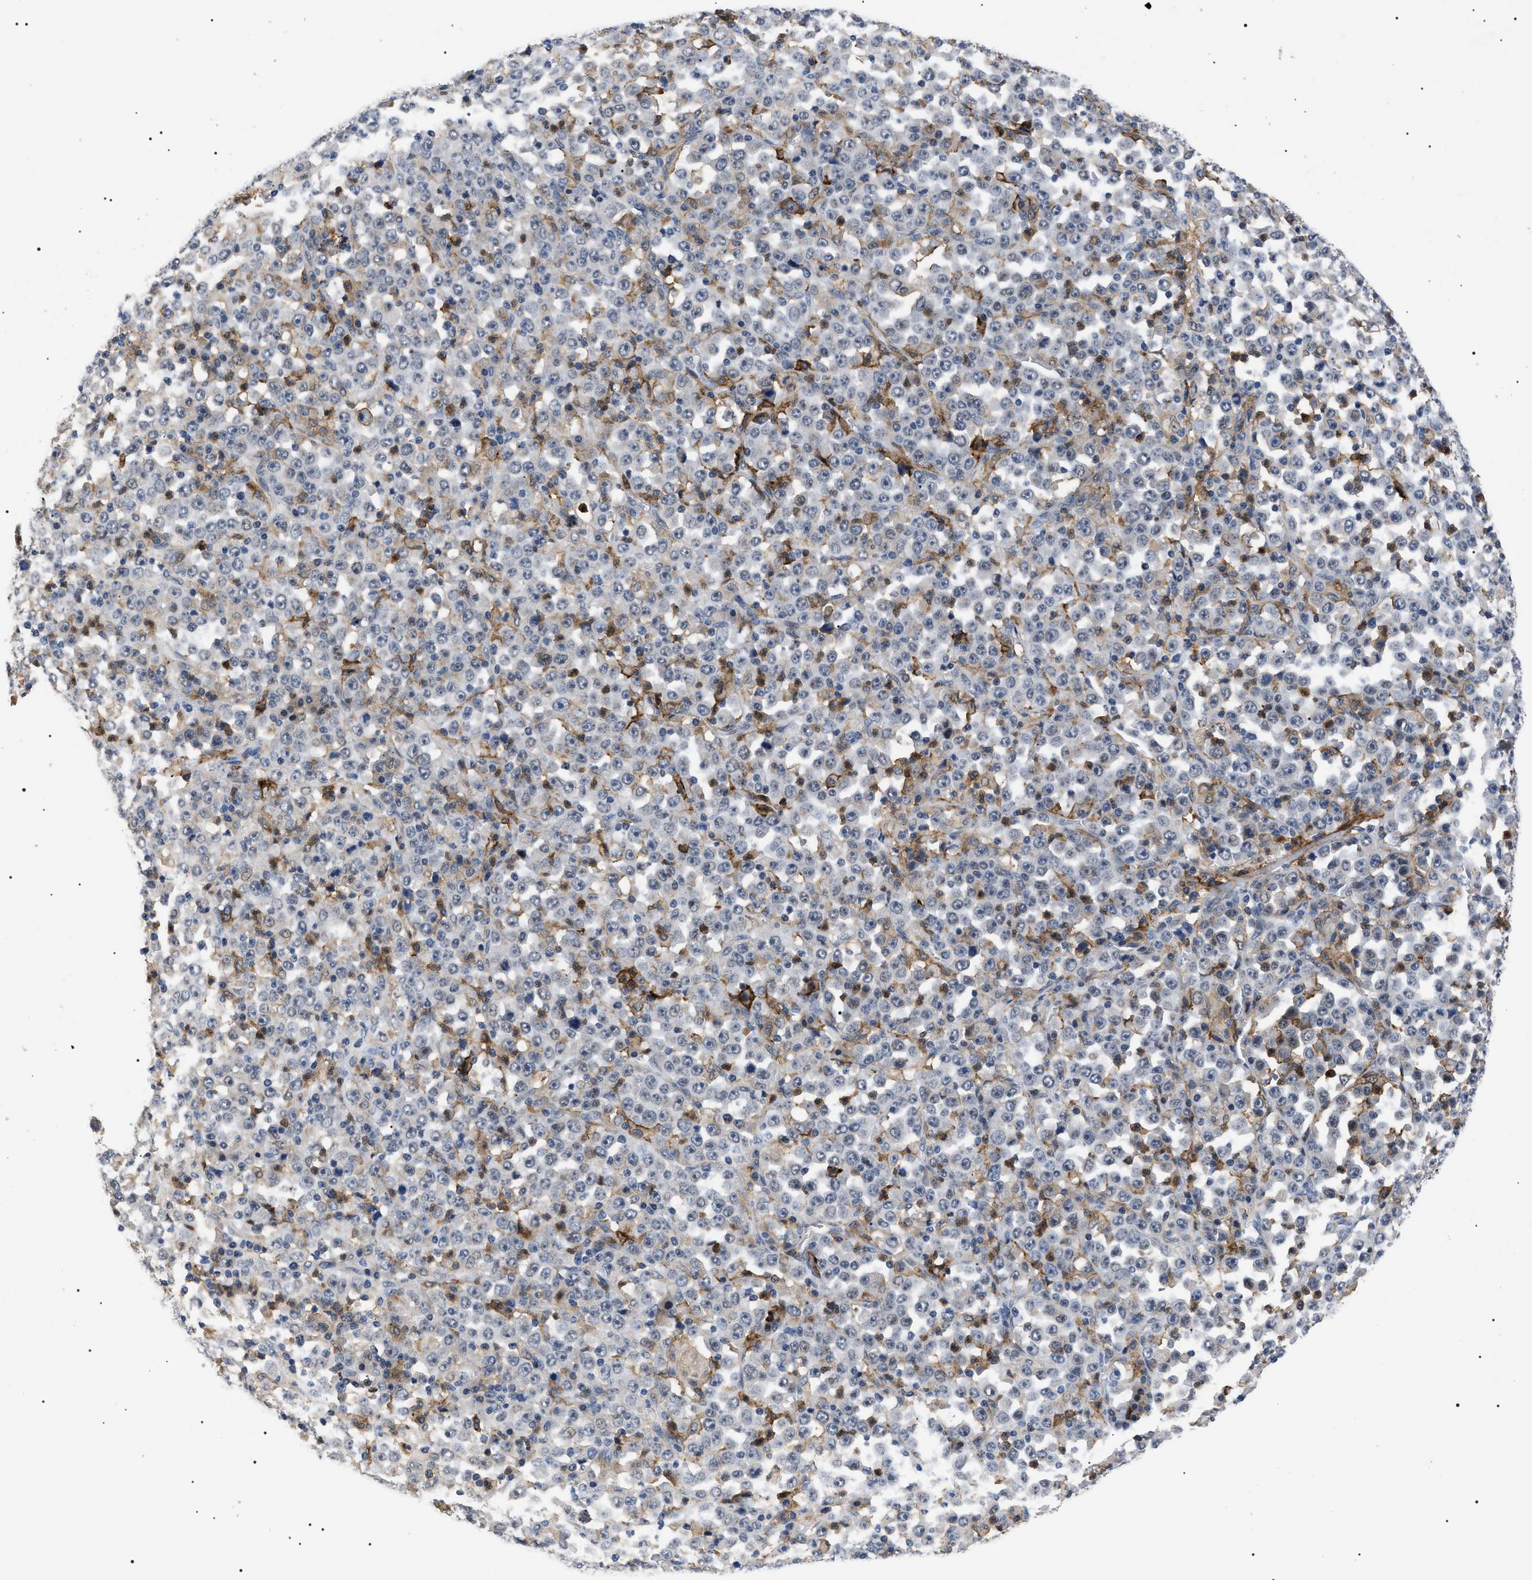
{"staining": {"intensity": "weak", "quantity": "<25%", "location": "cytoplasmic/membranous"}, "tissue": "stomach cancer", "cell_type": "Tumor cells", "image_type": "cancer", "snomed": [{"axis": "morphology", "description": "Normal tissue, NOS"}, {"axis": "morphology", "description": "Adenocarcinoma, NOS"}, {"axis": "topography", "description": "Stomach, upper"}, {"axis": "topography", "description": "Stomach"}], "caption": "Immunohistochemical staining of adenocarcinoma (stomach) shows no significant expression in tumor cells.", "gene": "CD300A", "patient": {"sex": "male", "age": 59}}